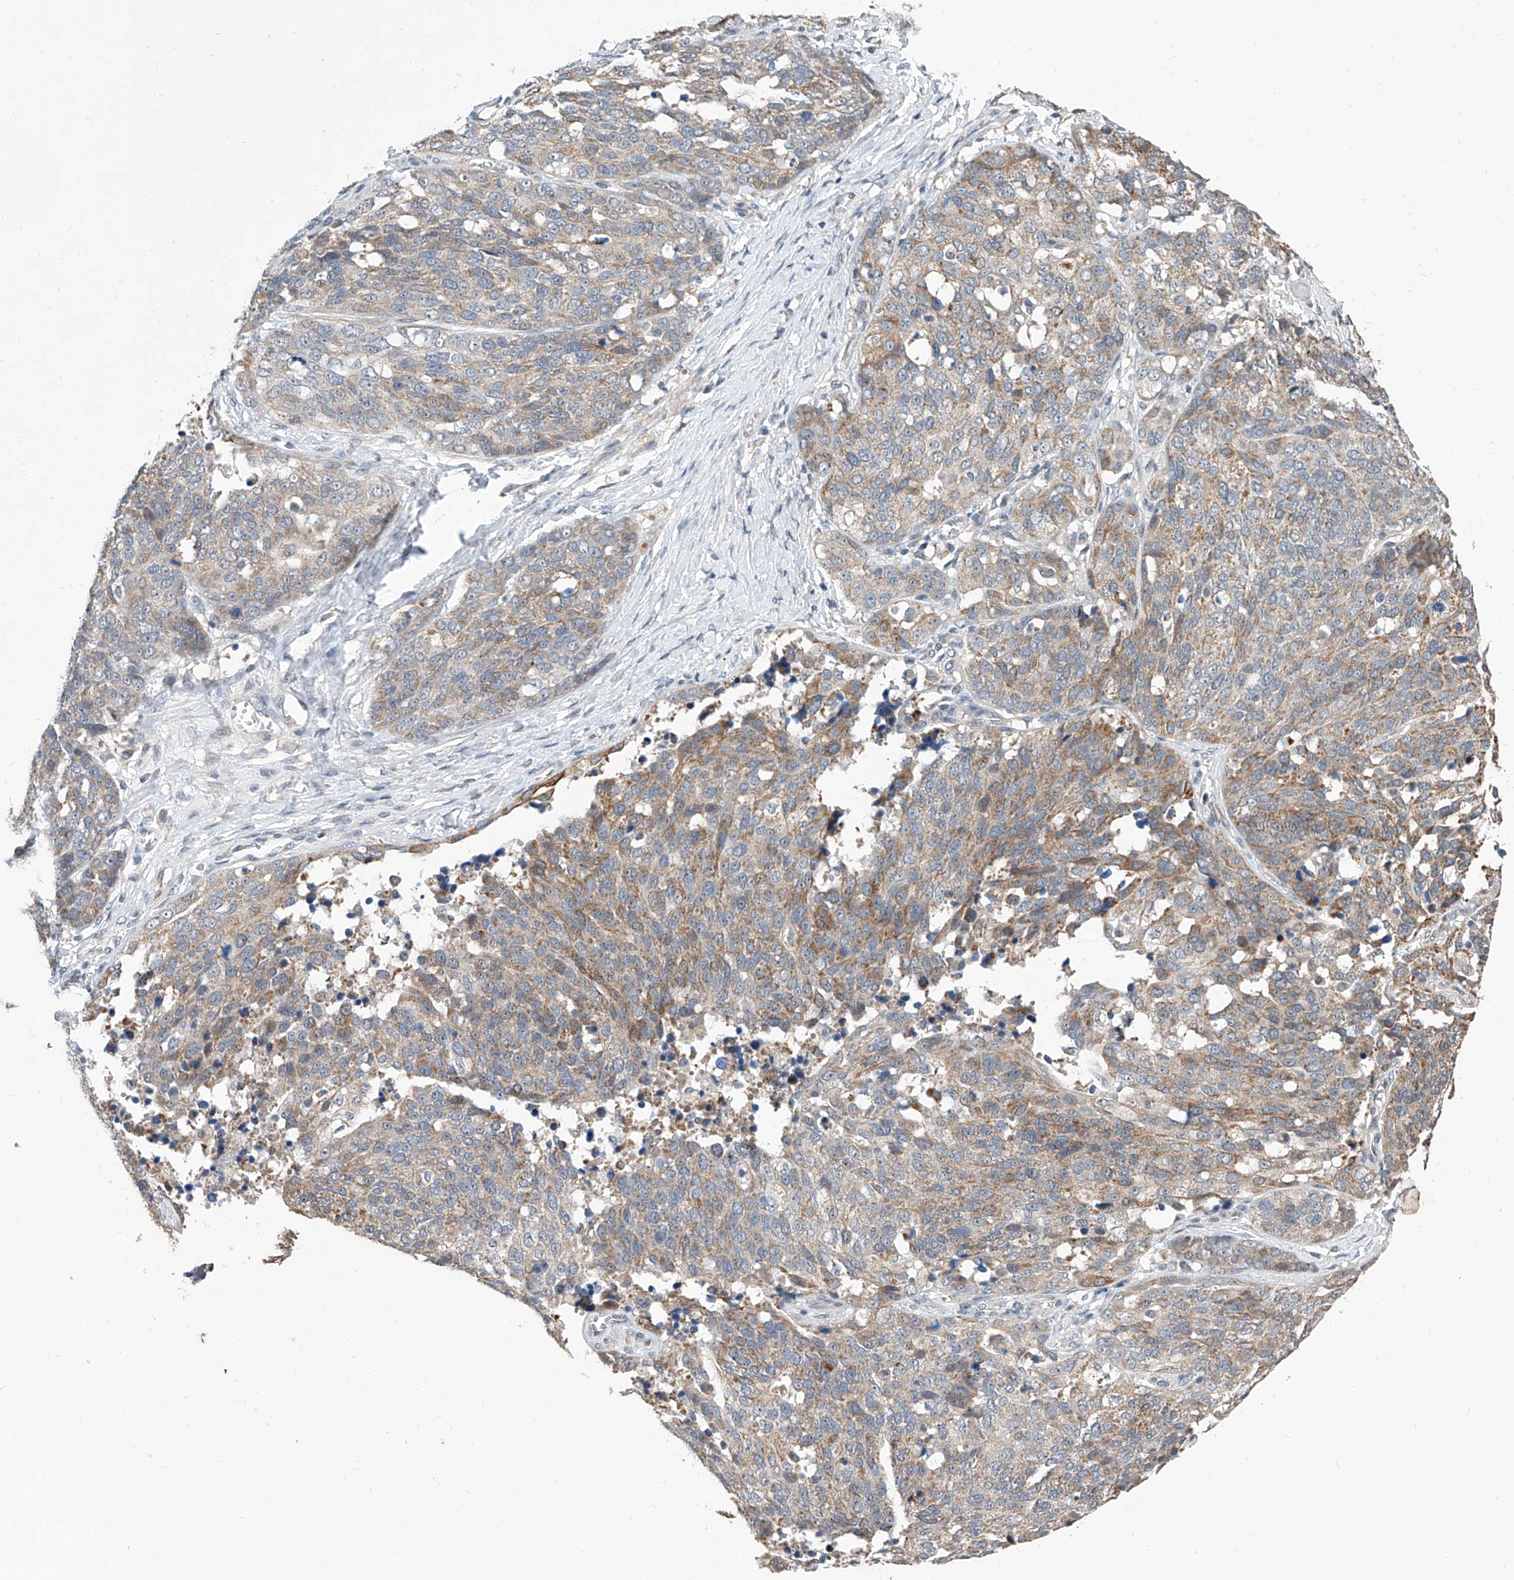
{"staining": {"intensity": "weak", "quantity": "25%-75%", "location": "cytoplasmic/membranous"}, "tissue": "ovarian cancer", "cell_type": "Tumor cells", "image_type": "cancer", "snomed": [{"axis": "morphology", "description": "Cystadenocarcinoma, serous, NOS"}, {"axis": "topography", "description": "Ovary"}], "caption": "Ovarian serous cystadenocarcinoma stained with DAB IHC reveals low levels of weak cytoplasmic/membranous positivity in about 25%-75% of tumor cells. The staining is performed using DAB (3,3'-diaminobenzidine) brown chromogen to label protein expression. The nuclei are counter-stained blue using hematoxylin.", "gene": "MFSD4B", "patient": {"sex": "female", "age": 44}}